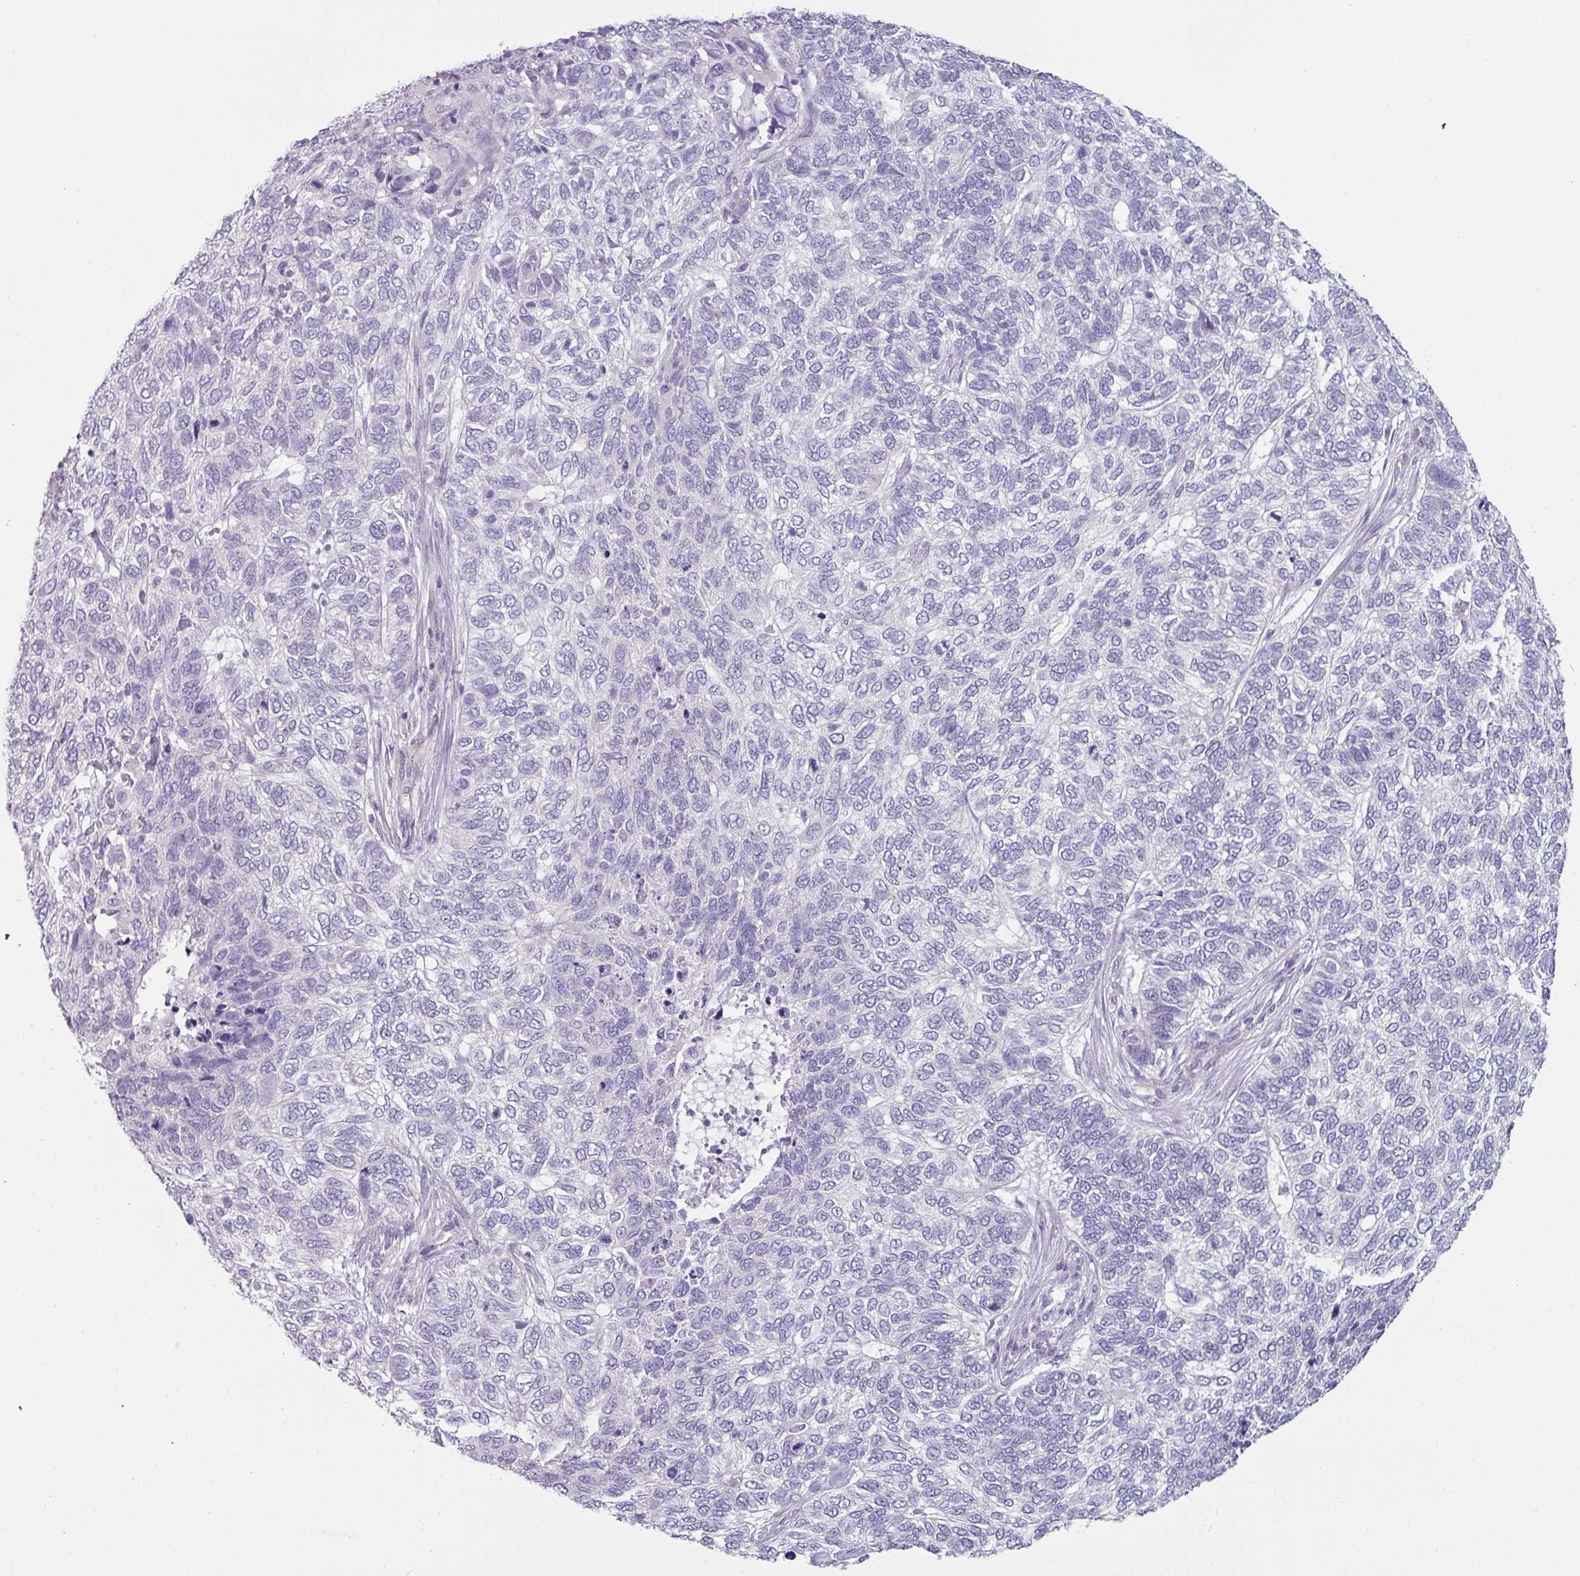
{"staining": {"intensity": "negative", "quantity": "none", "location": "none"}, "tissue": "skin cancer", "cell_type": "Tumor cells", "image_type": "cancer", "snomed": [{"axis": "morphology", "description": "Basal cell carcinoma"}, {"axis": "topography", "description": "Skin"}], "caption": "High power microscopy micrograph of an immunohistochemistry photomicrograph of skin basal cell carcinoma, revealing no significant staining in tumor cells.", "gene": "SLC17A7", "patient": {"sex": "female", "age": 65}}